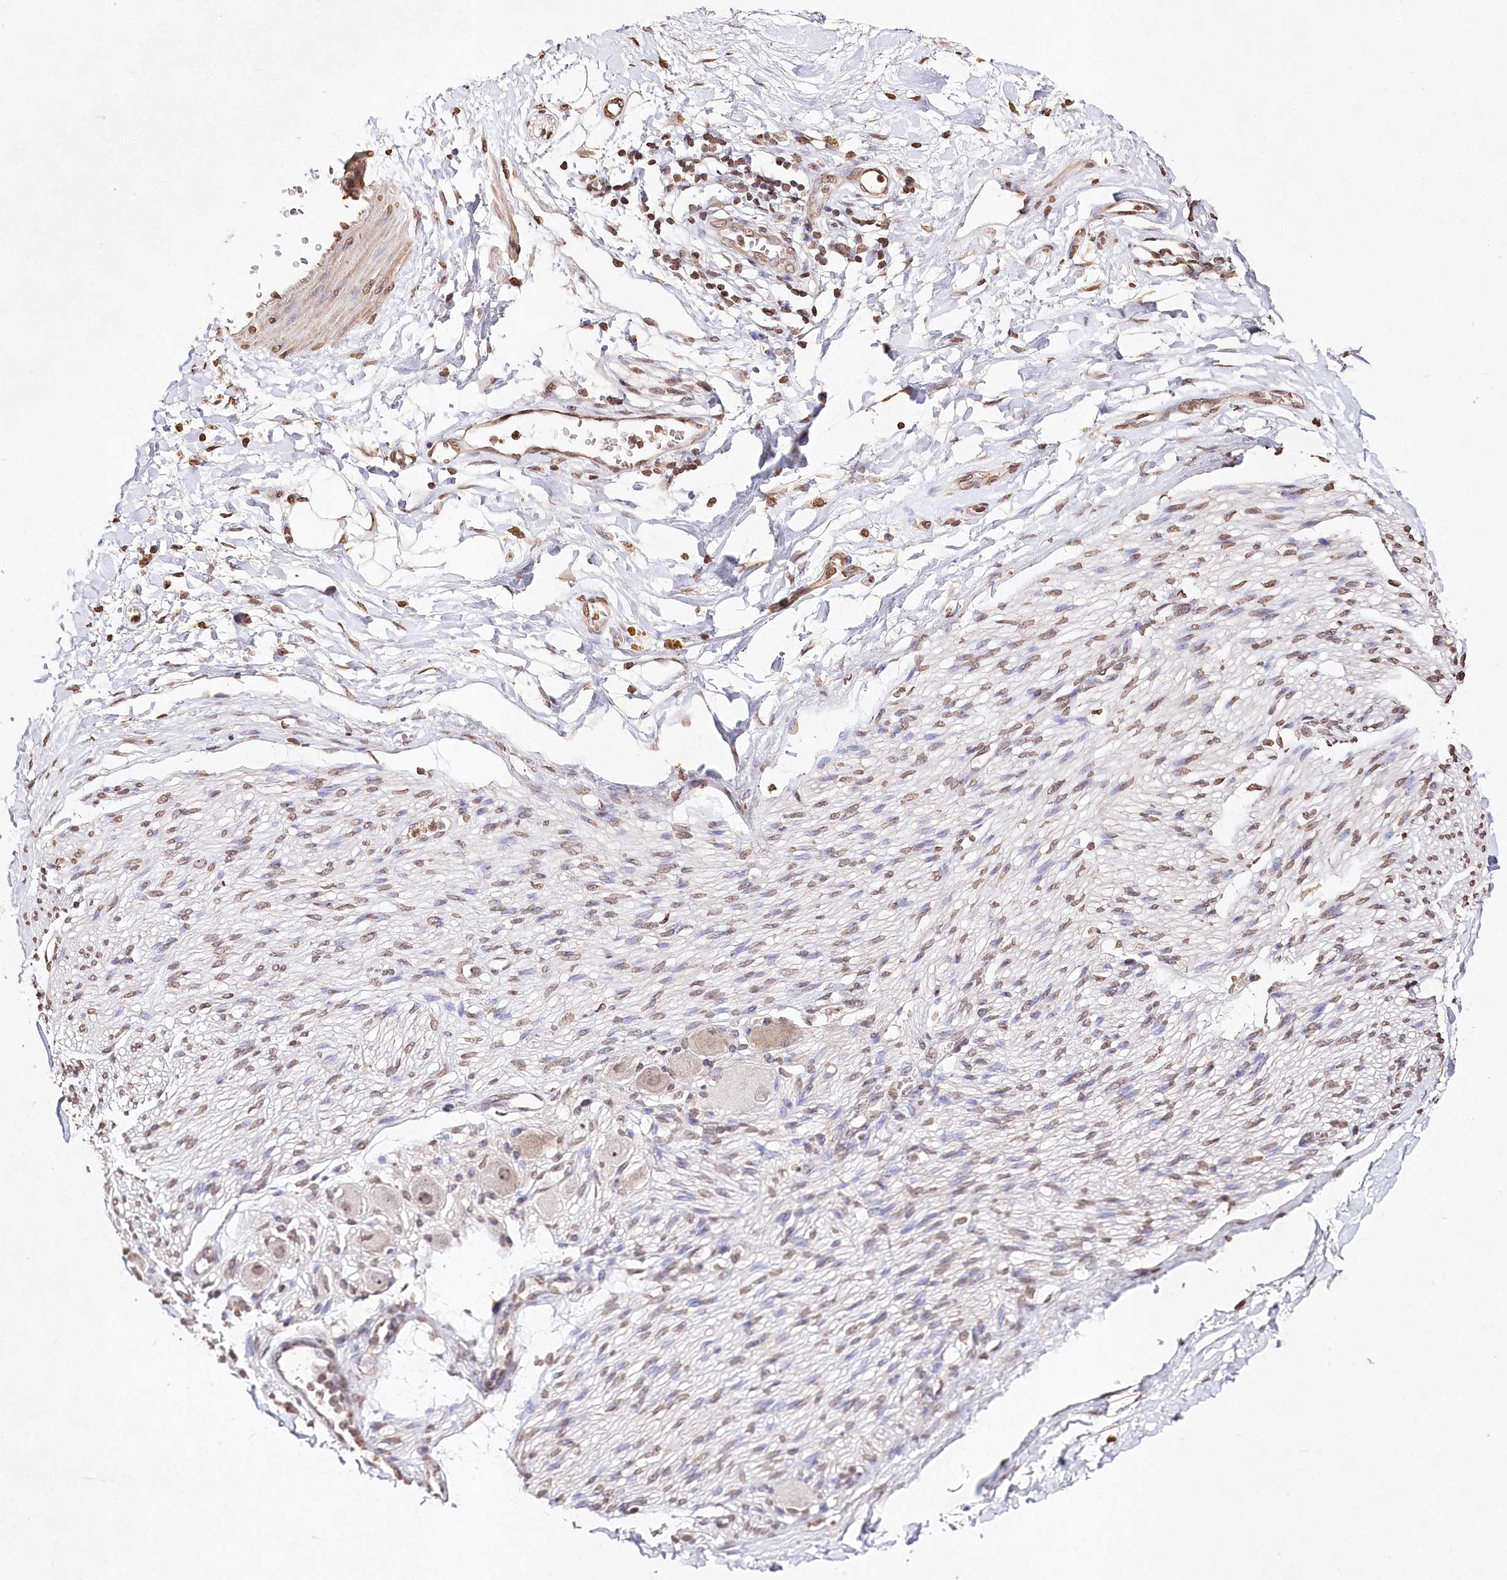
{"staining": {"intensity": "moderate", "quantity": ">75%", "location": "nuclear"}, "tissue": "adipose tissue", "cell_type": "Adipocytes", "image_type": "normal", "snomed": [{"axis": "morphology", "description": "Normal tissue, NOS"}, {"axis": "topography", "description": "Kidney"}, {"axis": "topography", "description": "Peripheral nerve tissue"}], "caption": "Immunohistochemistry (IHC) (DAB (3,3'-diaminobenzidine)) staining of normal adipose tissue displays moderate nuclear protein staining in about >75% of adipocytes.", "gene": "DMXL1", "patient": {"sex": "male", "age": 7}}